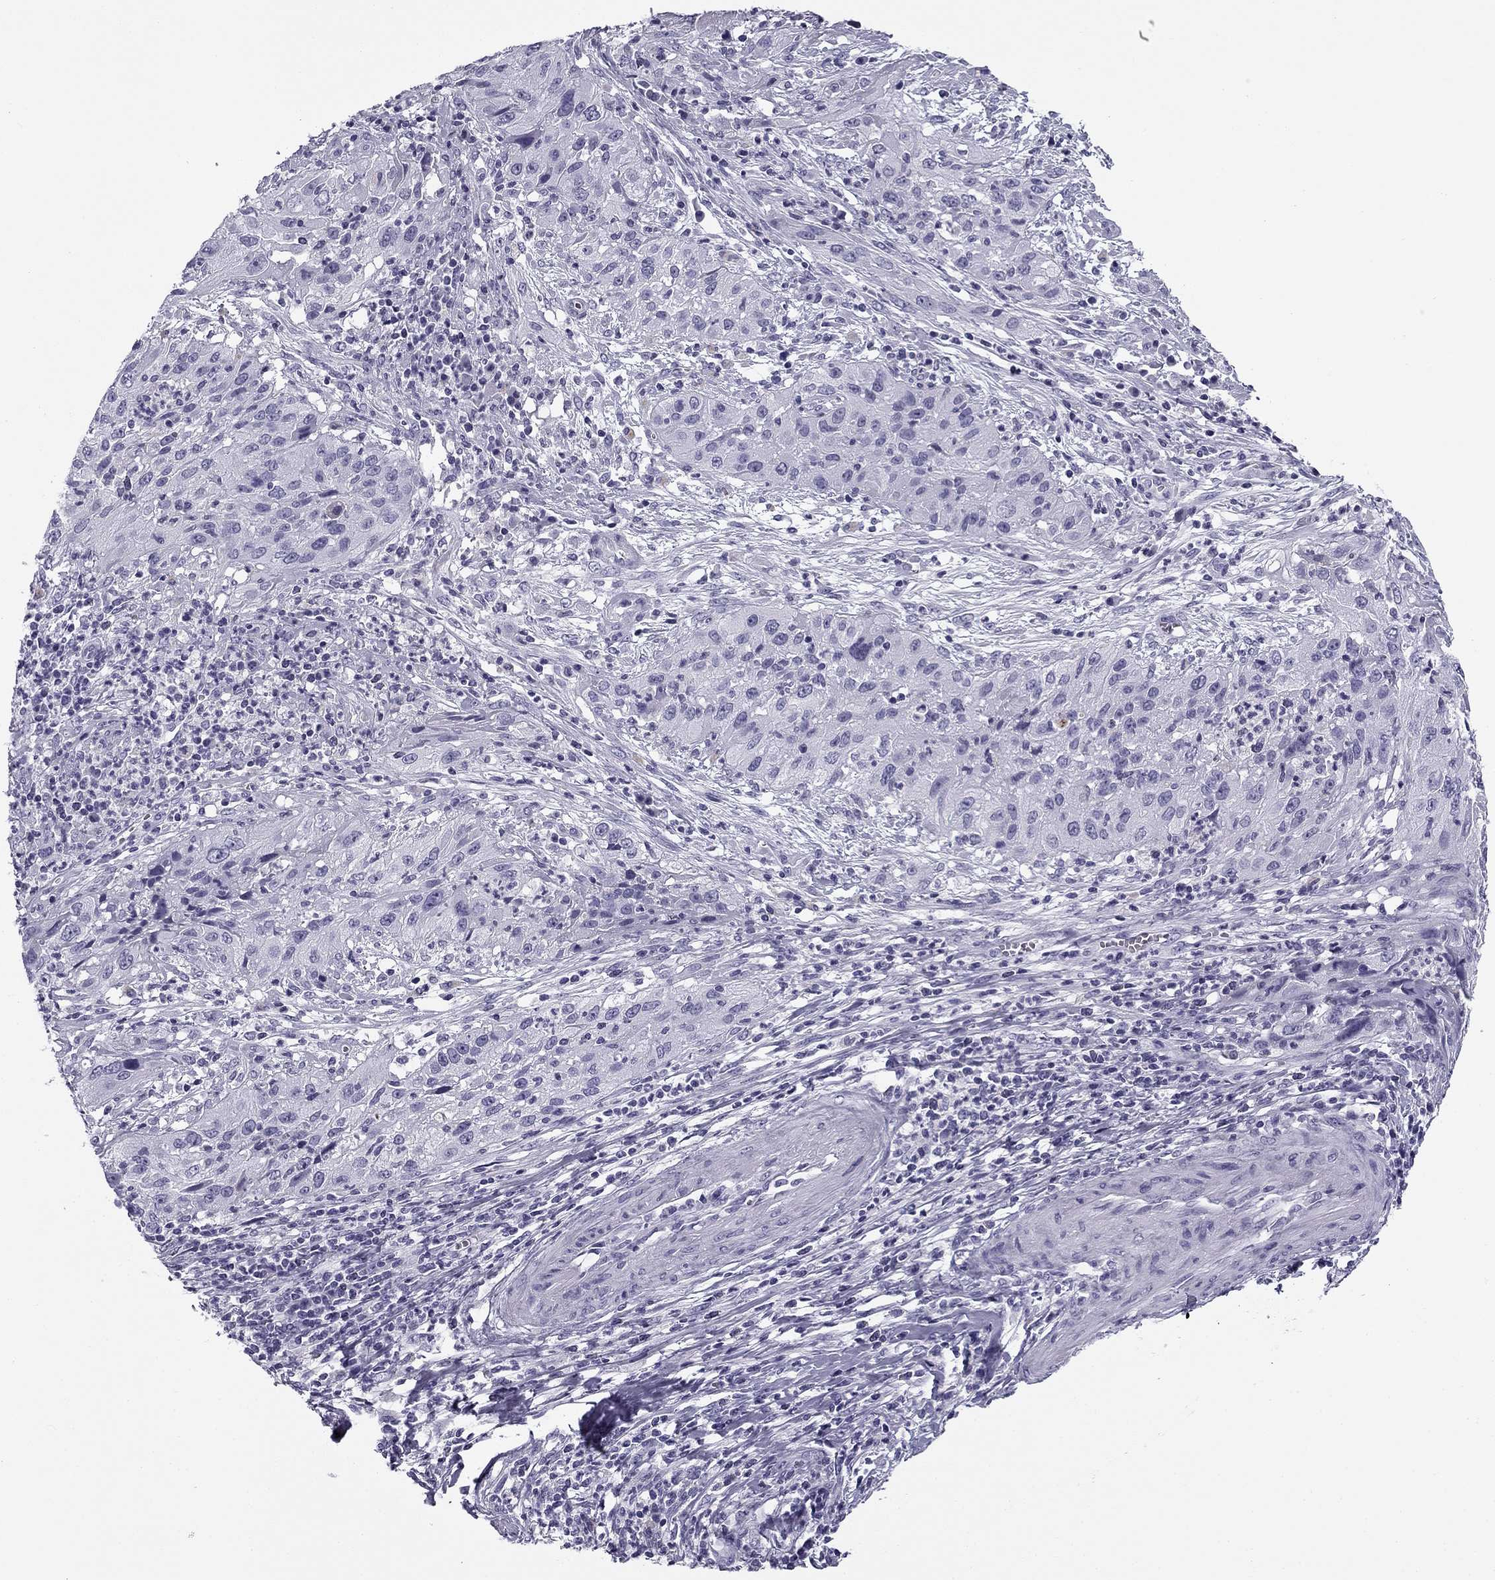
{"staining": {"intensity": "negative", "quantity": "none", "location": "none"}, "tissue": "cervical cancer", "cell_type": "Tumor cells", "image_type": "cancer", "snomed": [{"axis": "morphology", "description": "Squamous cell carcinoma, NOS"}, {"axis": "topography", "description": "Cervix"}], "caption": "Tumor cells show no significant positivity in squamous cell carcinoma (cervical).", "gene": "MC5R", "patient": {"sex": "female", "age": 32}}